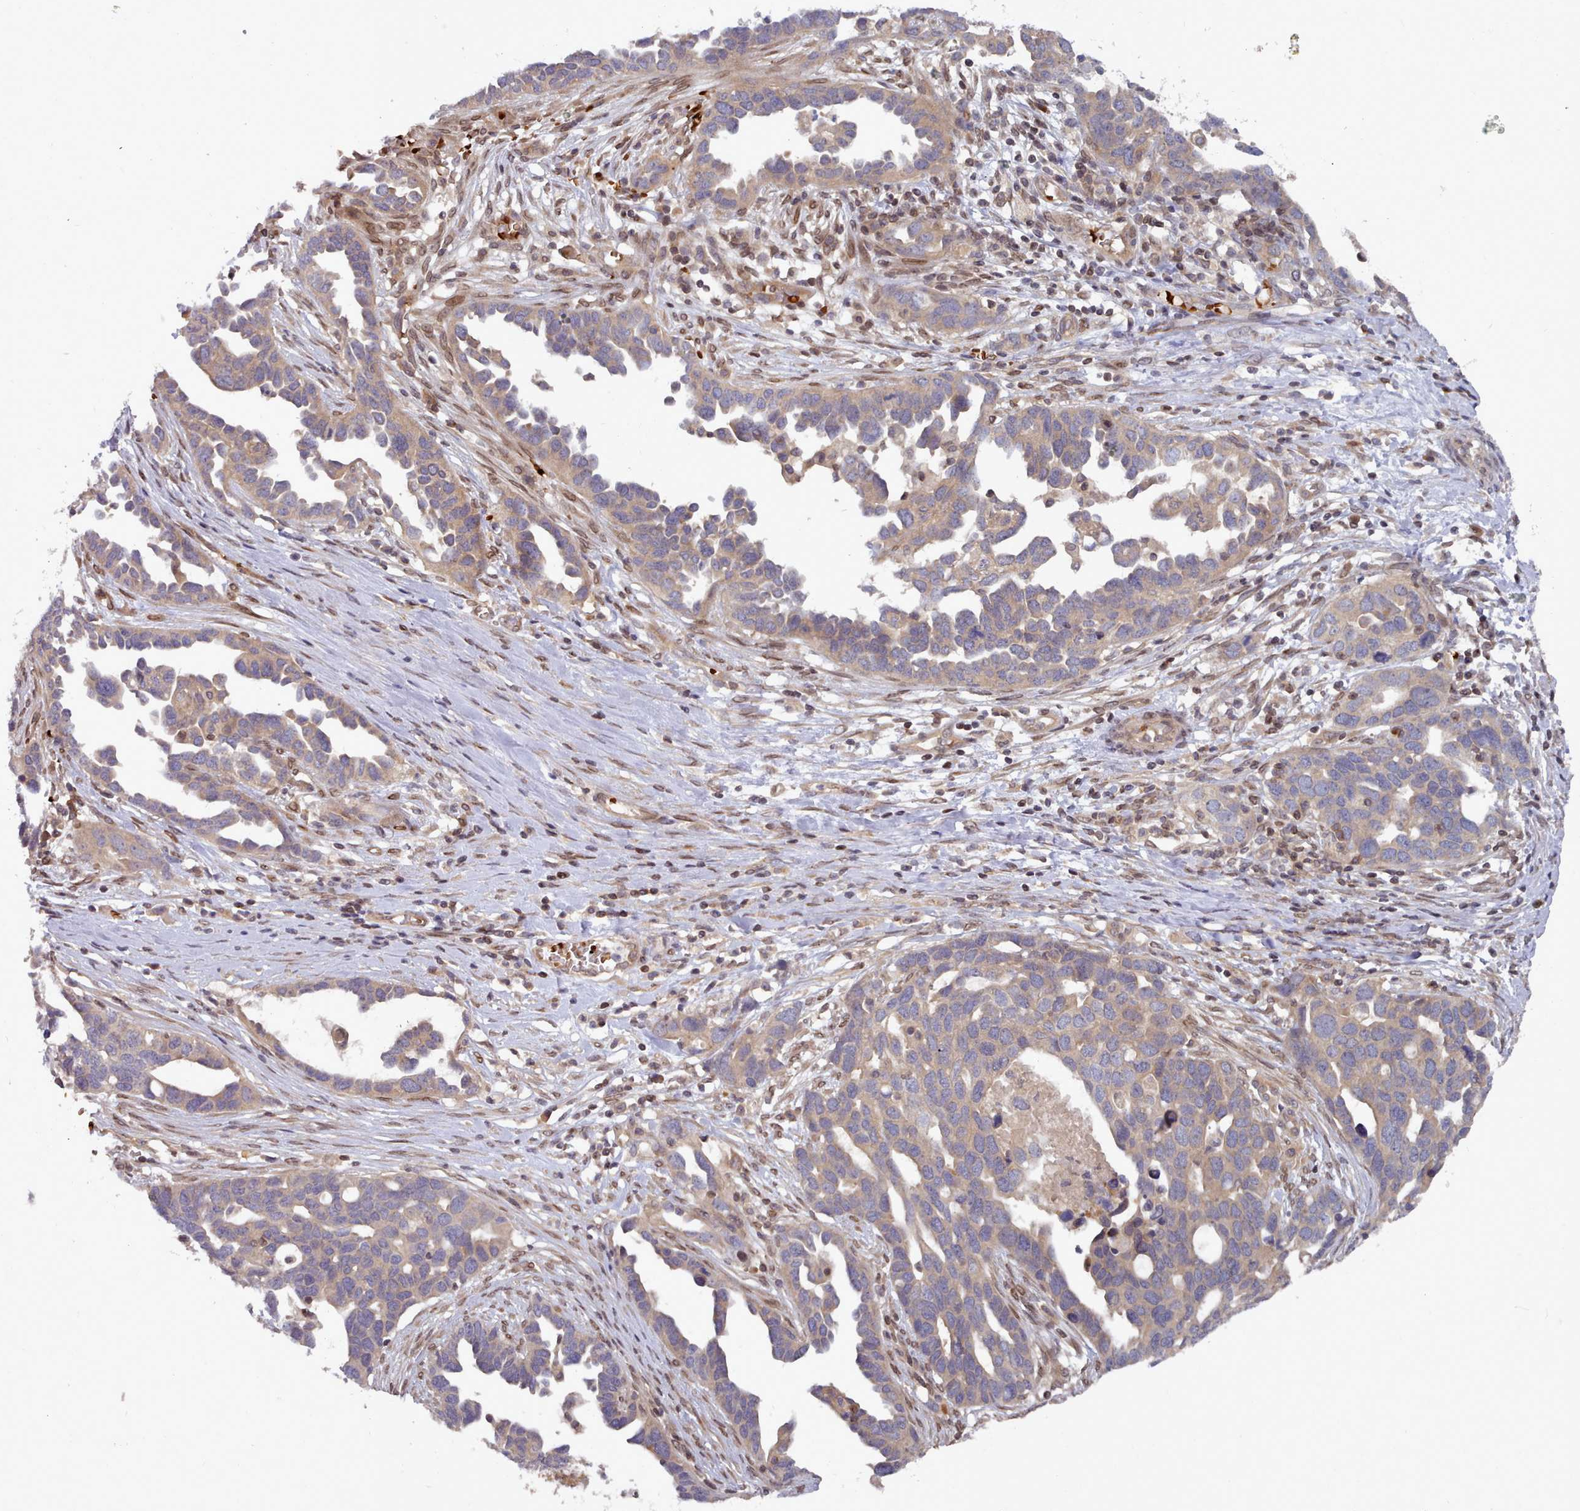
{"staining": {"intensity": "weak", "quantity": ">75%", "location": "cytoplasmic/membranous"}, "tissue": "ovarian cancer", "cell_type": "Tumor cells", "image_type": "cancer", "snomed": [{"axis": "morphology", "description": "Cystadenocarcinoma, serous, NOS"}, {"axis": "topography", "description": "Ovary"}], "caption": "Immunohistochemical staining of human serous cystadenocarcinoma (ovarian) displays weak cytoplasmic/membranous protein staining in approximately >75% of tumor cells. Nuclei are stained in blue.", "gene": "UBE2G1", "patient": {"sex": "female", "age": 54}}